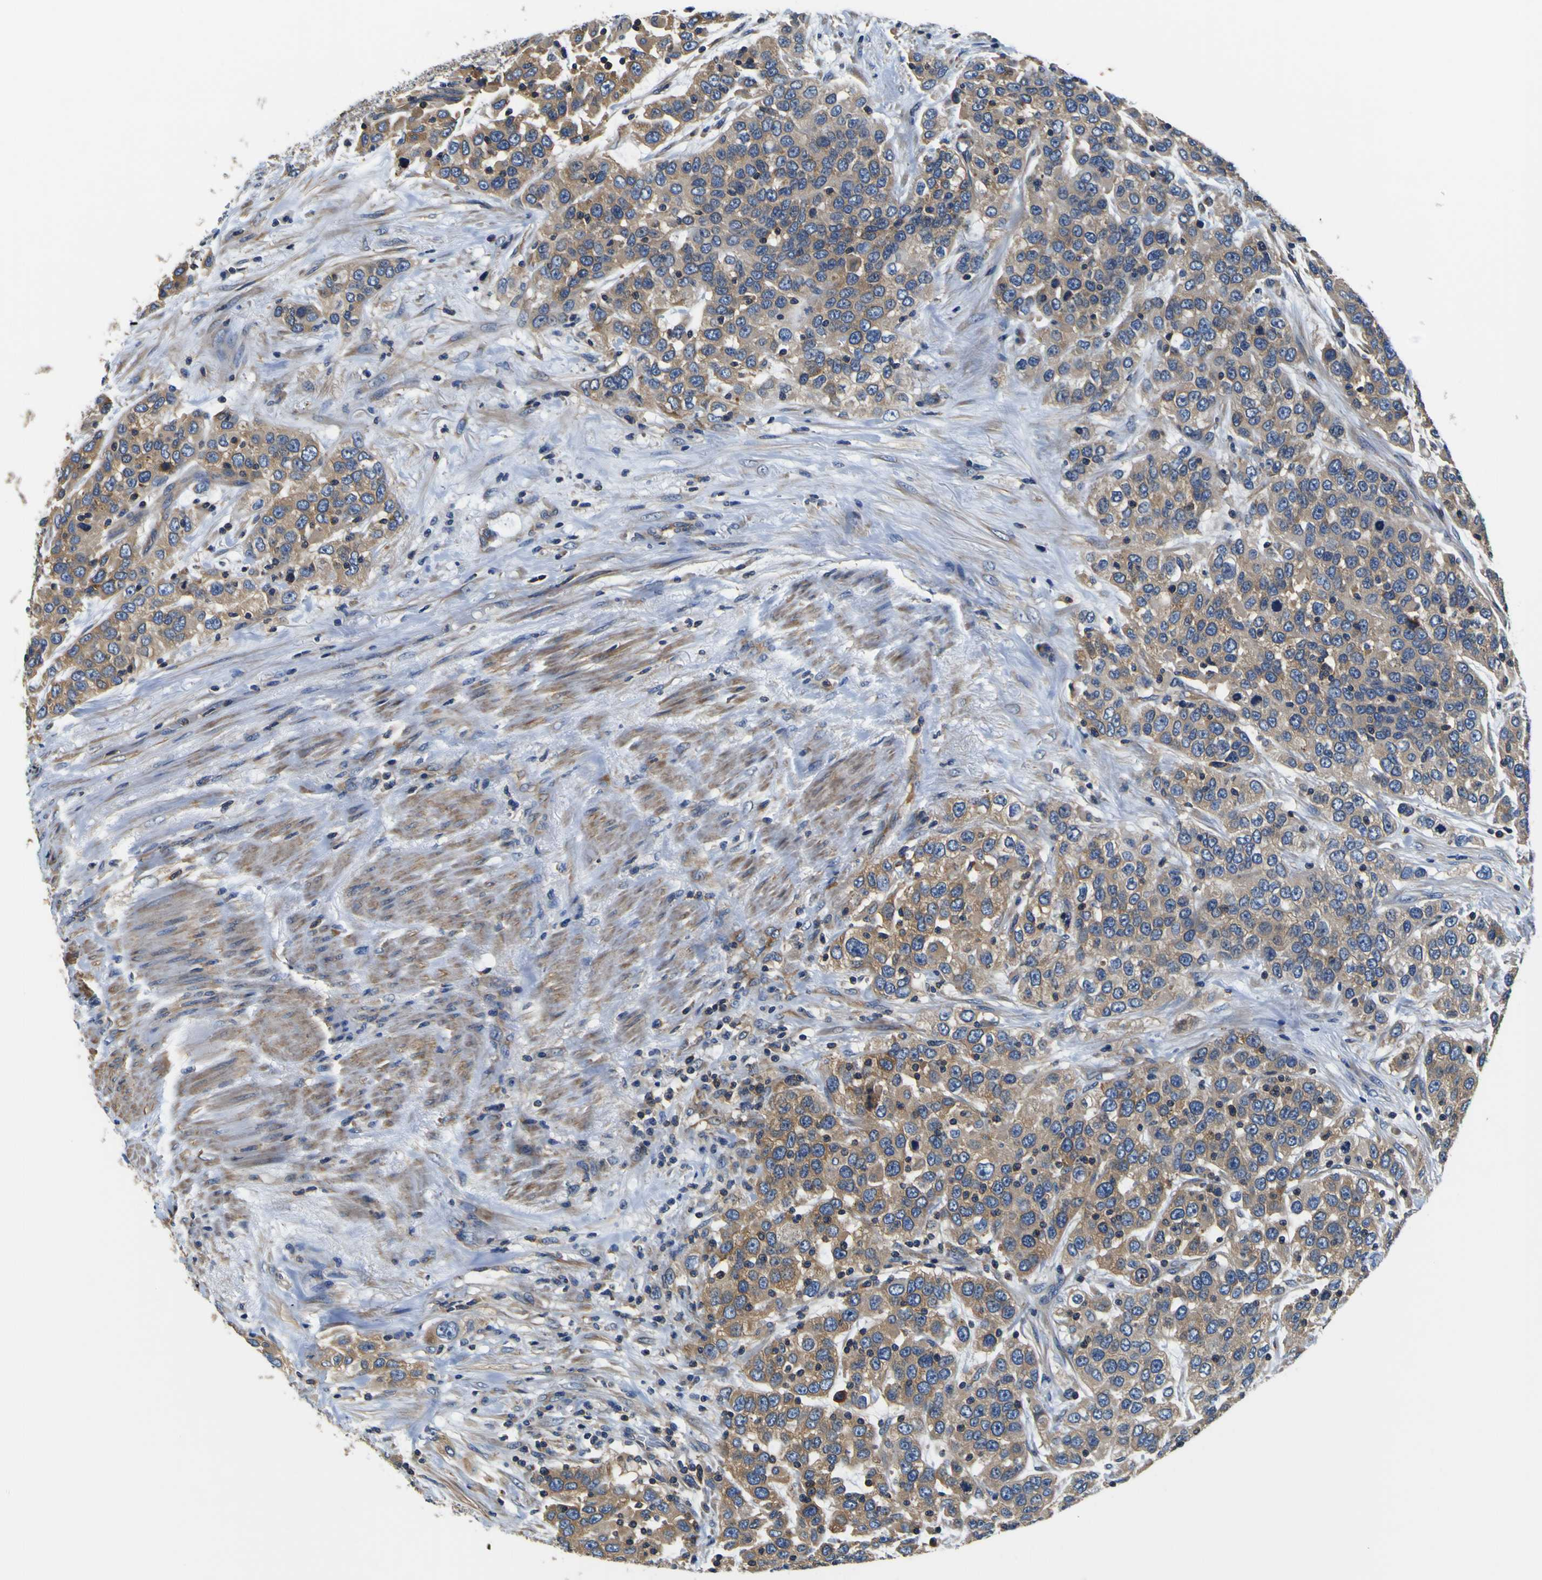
{"staining": {"intensity": "moderate", "quantity": ">75%", "location": "cytoplasmic/membranous"}, "tissue": "urothelial cancer", "cell_type": "Tumor cells", "image_type": "cancer", "snomed": [{"axis": "morphology", "description": "Urothelial carcinoma, High grade"}, {"axis": "topography", "description": "Urinary bladder"}], "caption": "Immunohistochemical staining of urothelial cancer exhibits medium levels of moderate cytoplasmic/membranous positivity in about >75% of tumor cells.", "gene": "CNR2", "patient": {"sex": "female", "age": 80}}